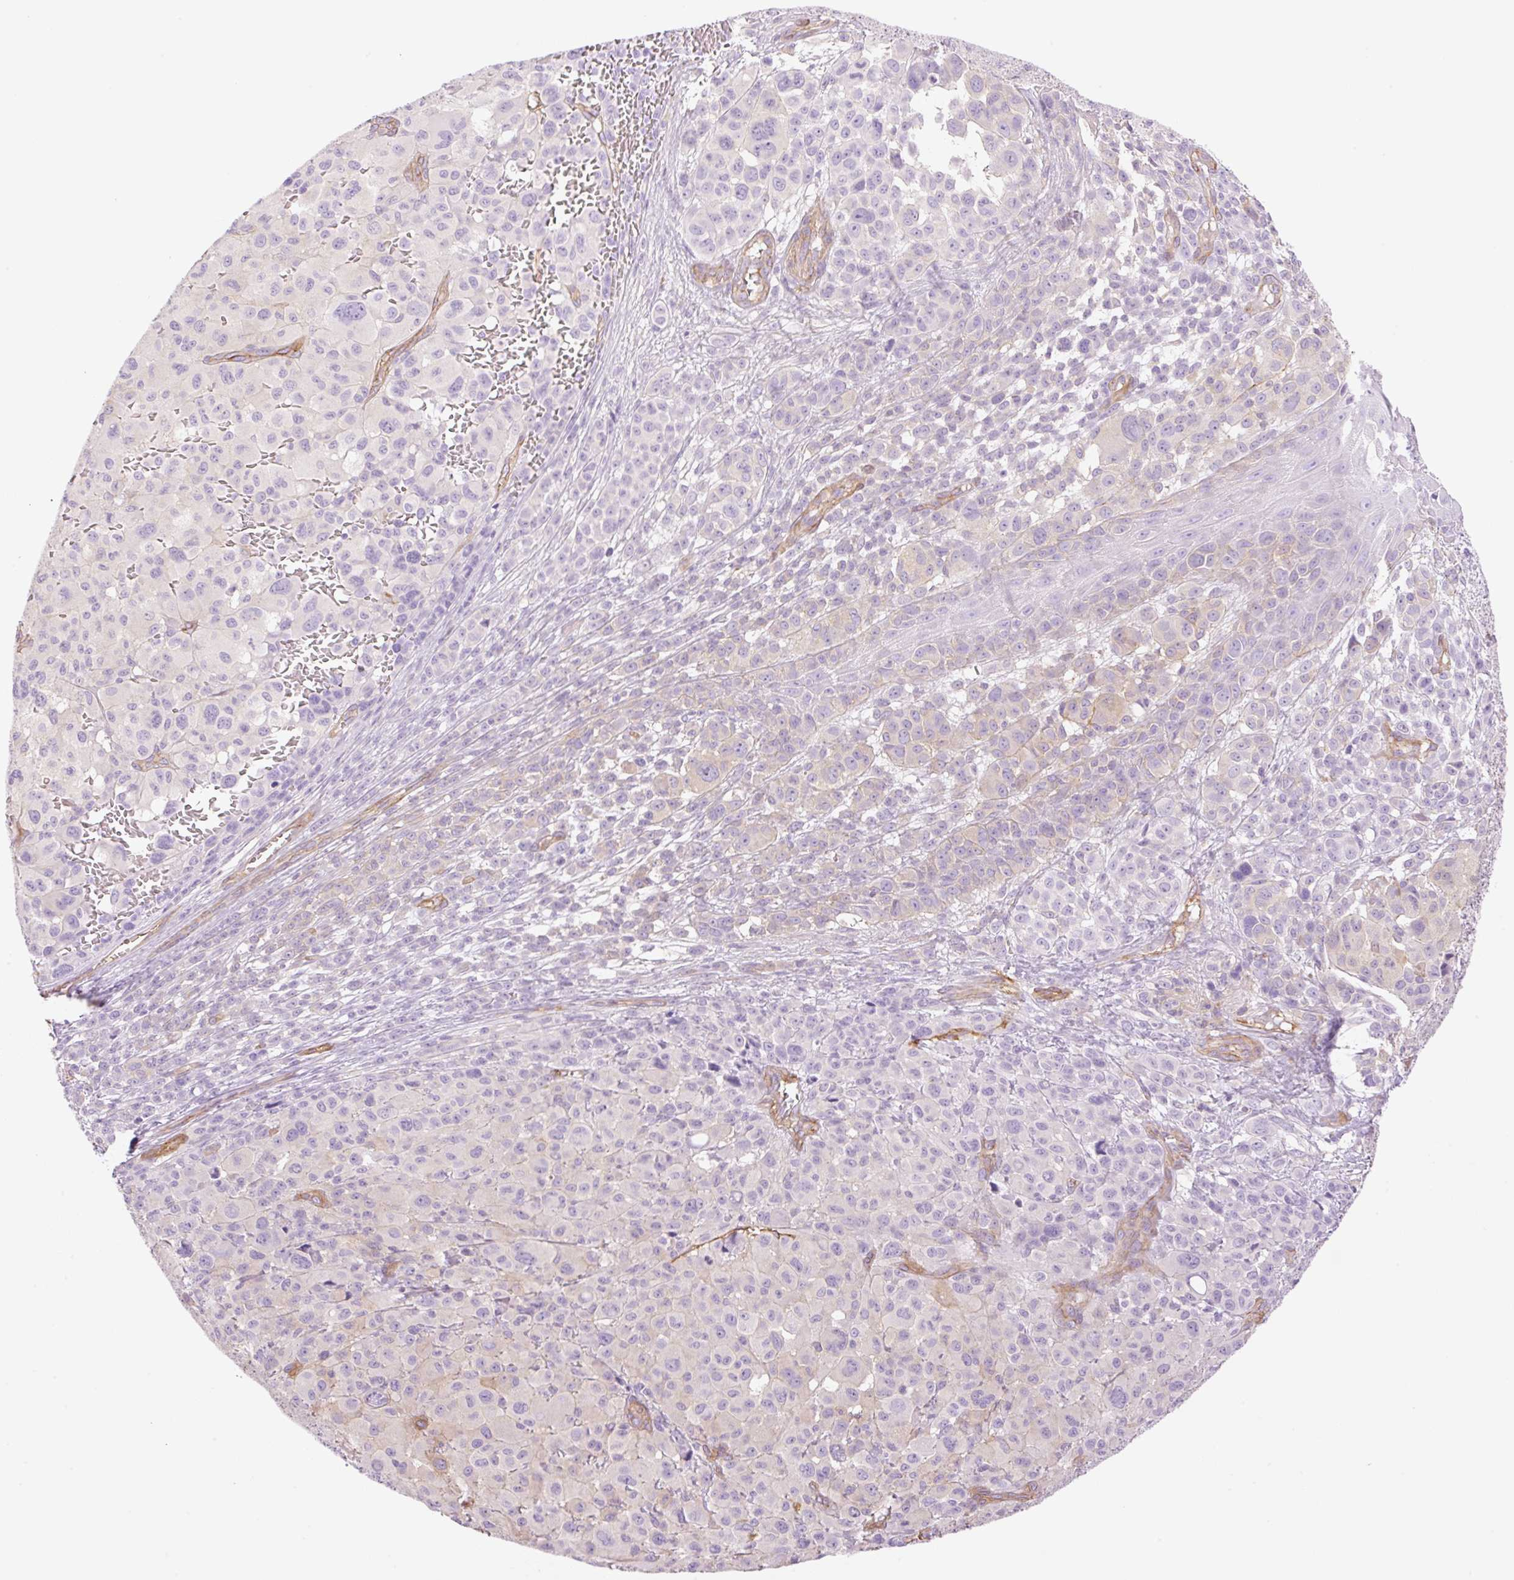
{"staining": {"intensity": "negative", "quantity": "none", "location": "none"}, "tissue": "melanoma", "cell_type": "Tumor cells", "image_type": "cancer", "snomed": [{"axis": "morphology", "description": "Malignant melanoma, NOS"}, {"axis": "topography", "description": "Skin"}], "caption": "High magnification brightfield microscopy of malignant melanoma stained with DAB (3,3'-diaminobenzidine) (brown) and counterstained with hematoxylin (blue): tumor cells show no significant staining. Nuclei are stained in blue.", "gene": "EHD3", "patient": {"sex": "female", "age": 74}}